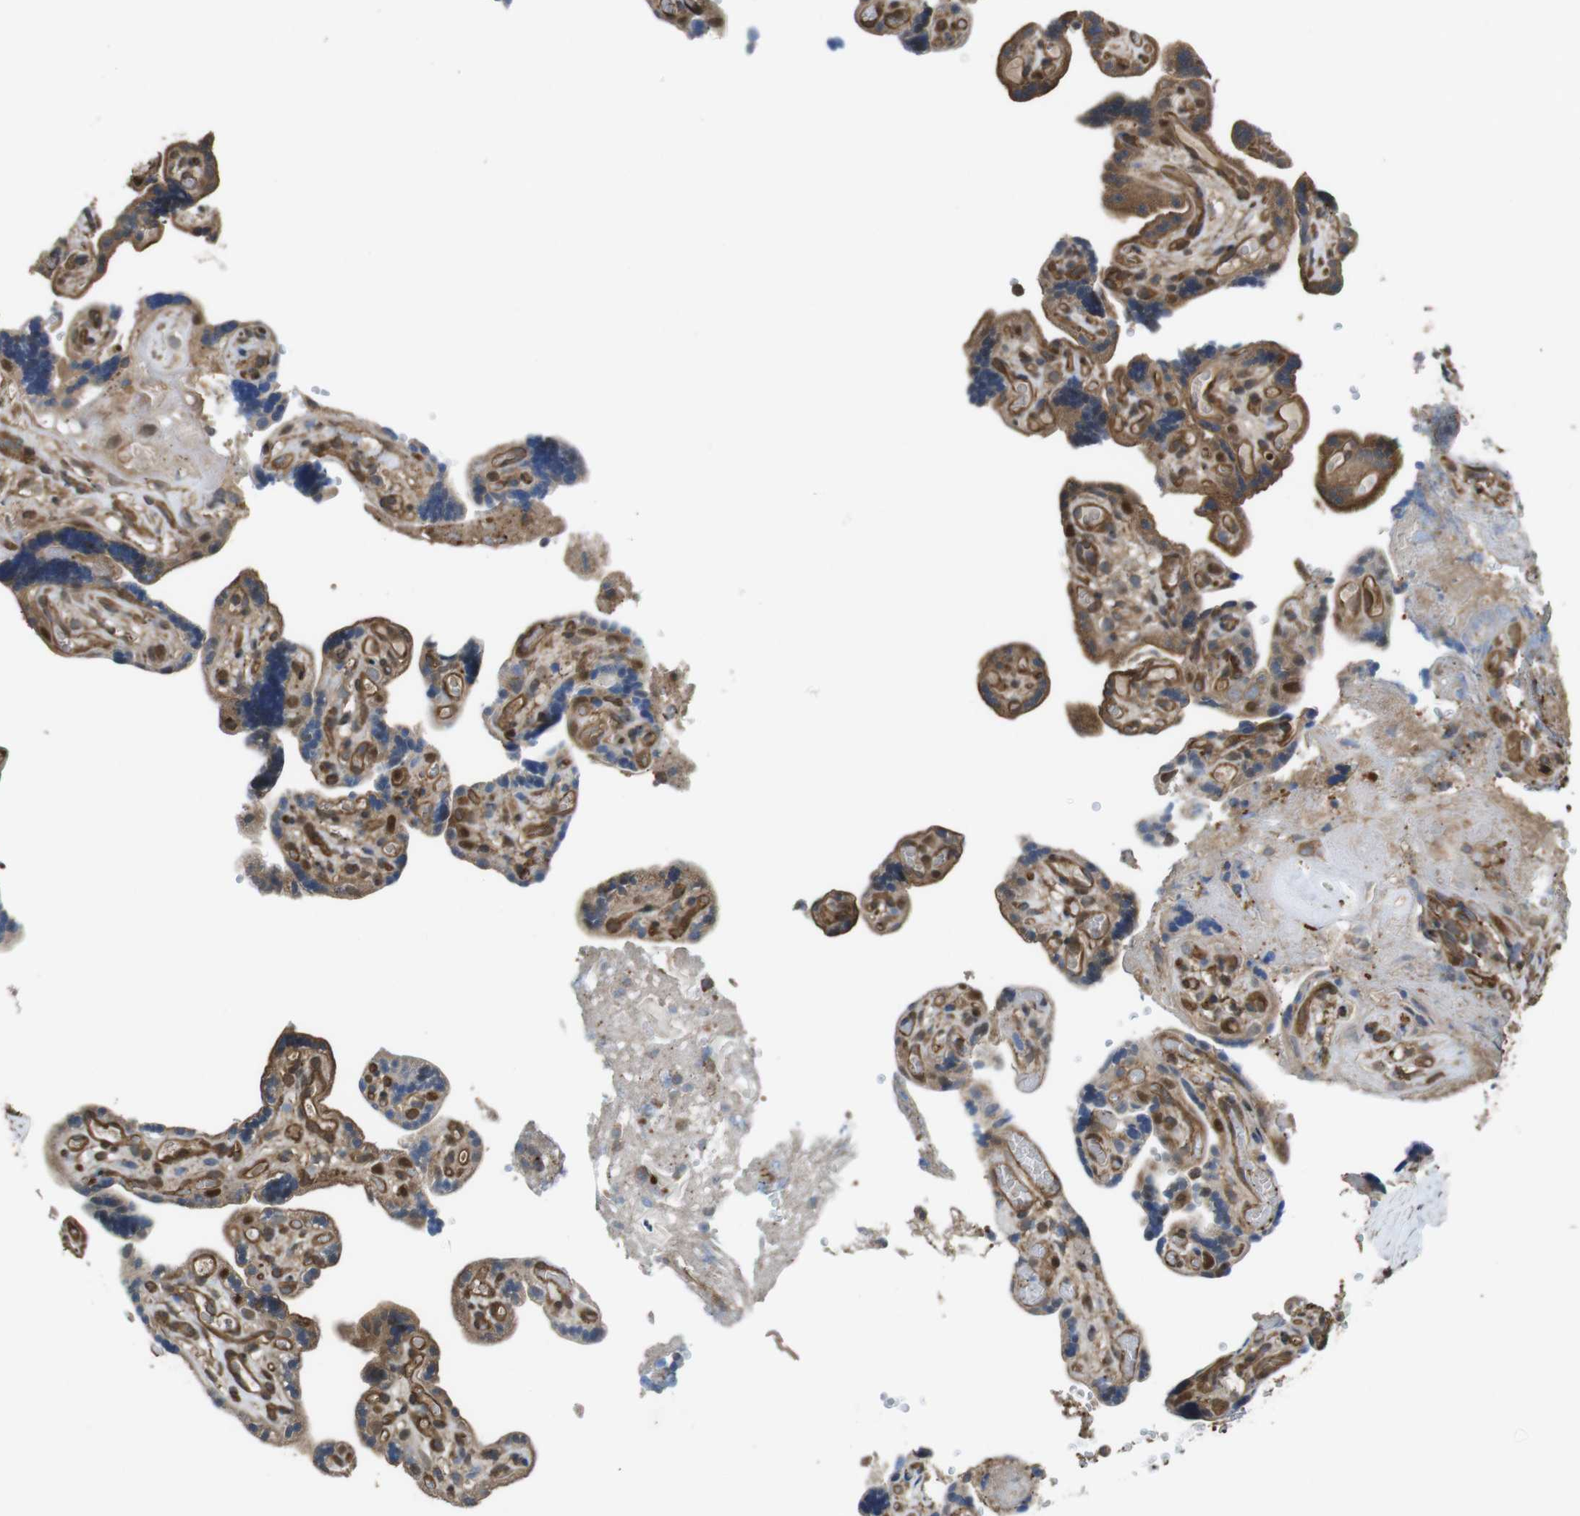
{"staining": {"intensity": "moderate", "quantity": ">75%", "location": "cytoplasmic/membranous"}, "tissue": "placenta", "cell_type": "Trophoblastic cells", "image_type": "normal", "snomed": [{"axis": "morphology", "description": "Normal tissue, NOS"}, {"axis": "topography", "description": "Placenta"}], "caption": "Protein expression analysis of unremarkable placenta reveals moderate cytoplasmic/membranous expression in approximately >75% of trophoblastic cells. Using DAB (3,3'-diaminobenzidine) (brown) and hematoxylin (blue) stains, captured at high magnification using brightfield microscopy.", "gene": "ARHGDIA", "patient": {"sex": "female", "age": 30}}